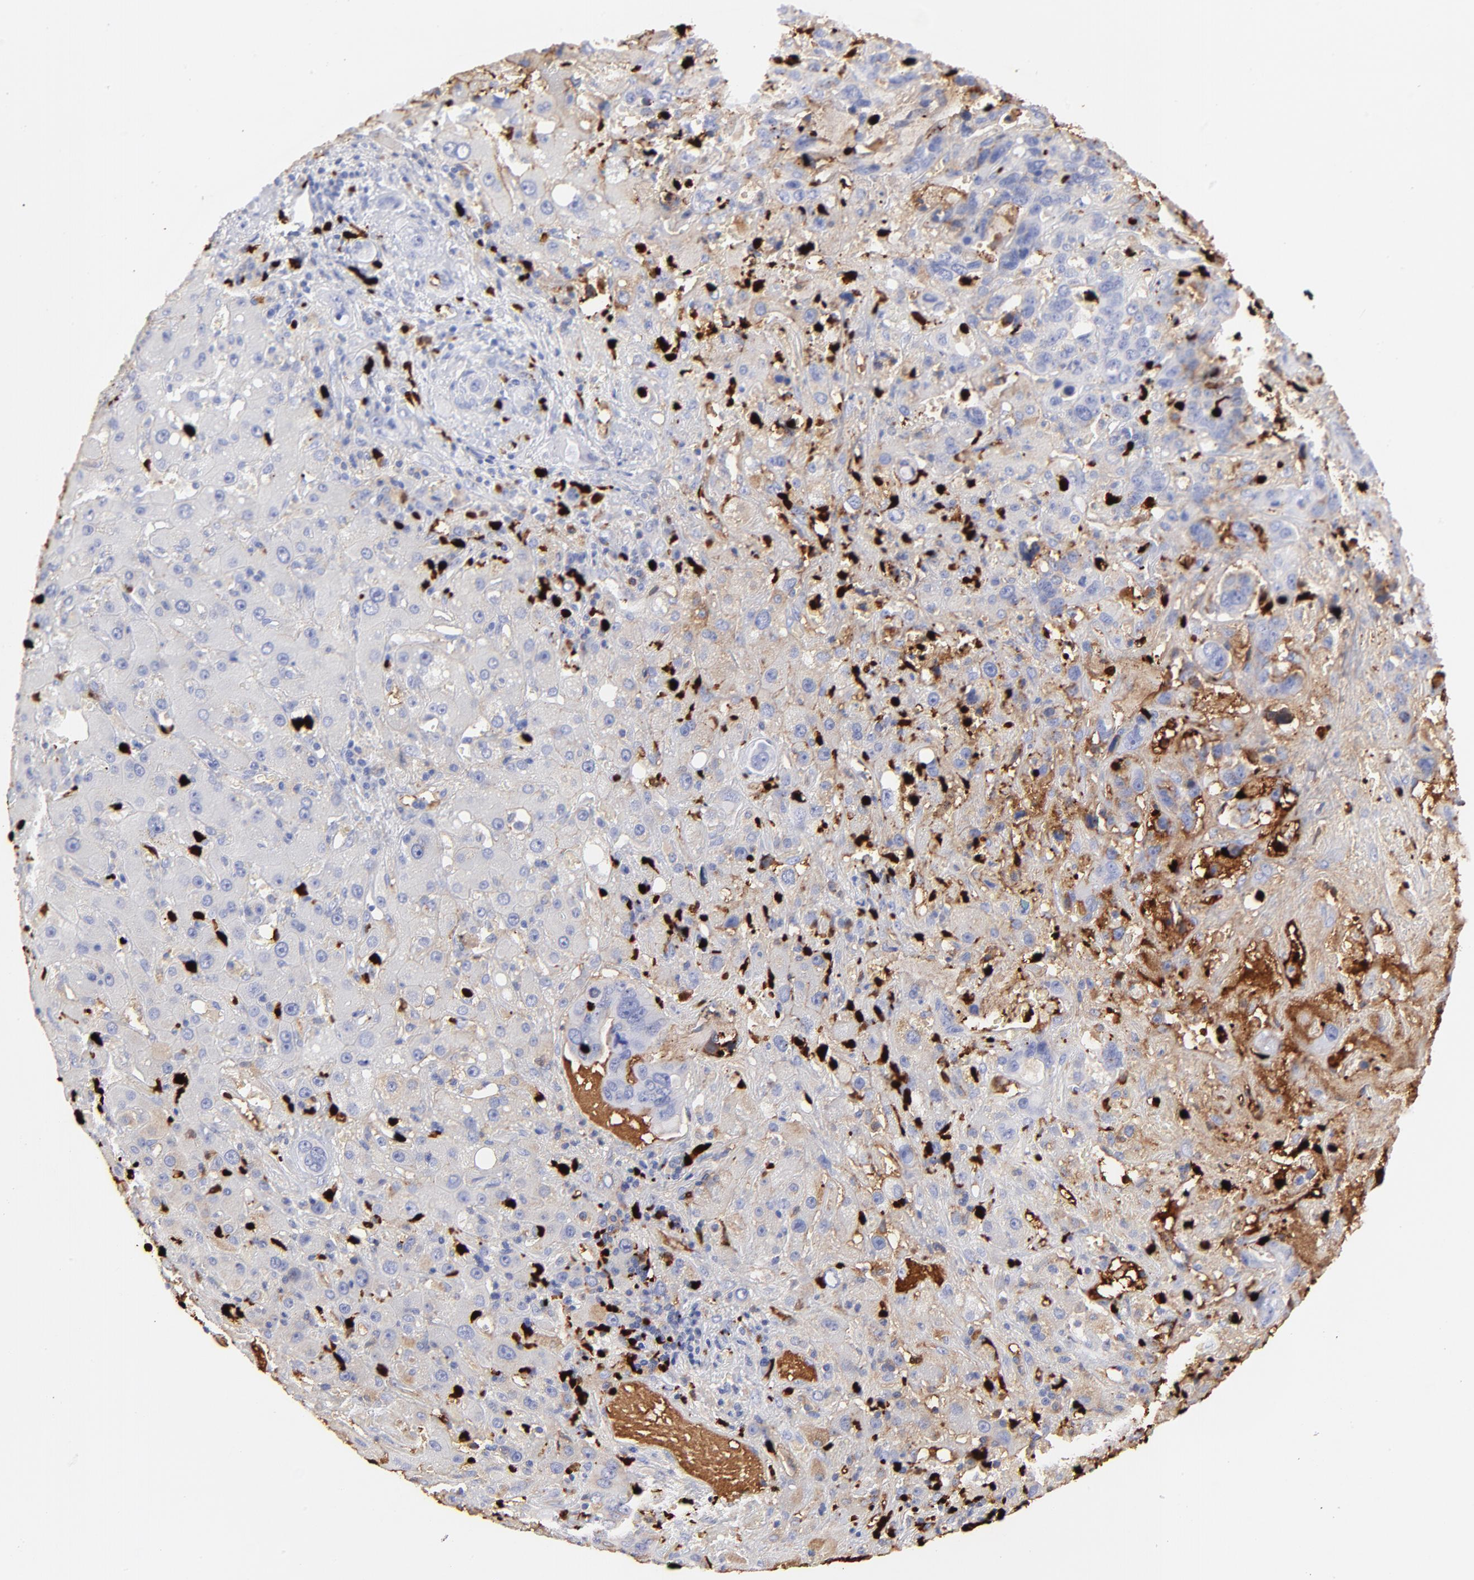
{"staining": {"intensity": "negative", "quantity": "none", "location": "none"}, "tissue": "liver cancer", "cell_type": "Tumor cells", "image_type": "cancer", "snomed": [{"axis": "morphology", "description": "Cholangiocarcinoma"}, {"axis": "topography", "description": "Liver"}], "caption": "Immunohistochemistry (IHC) image of neoplastic tissue: liver cholangiocarcinoma stained with DAB exhibits no significant protein staining in tumor cells.", "gene": "S100A12", "patient": {"sex": "female", "age": 65}}